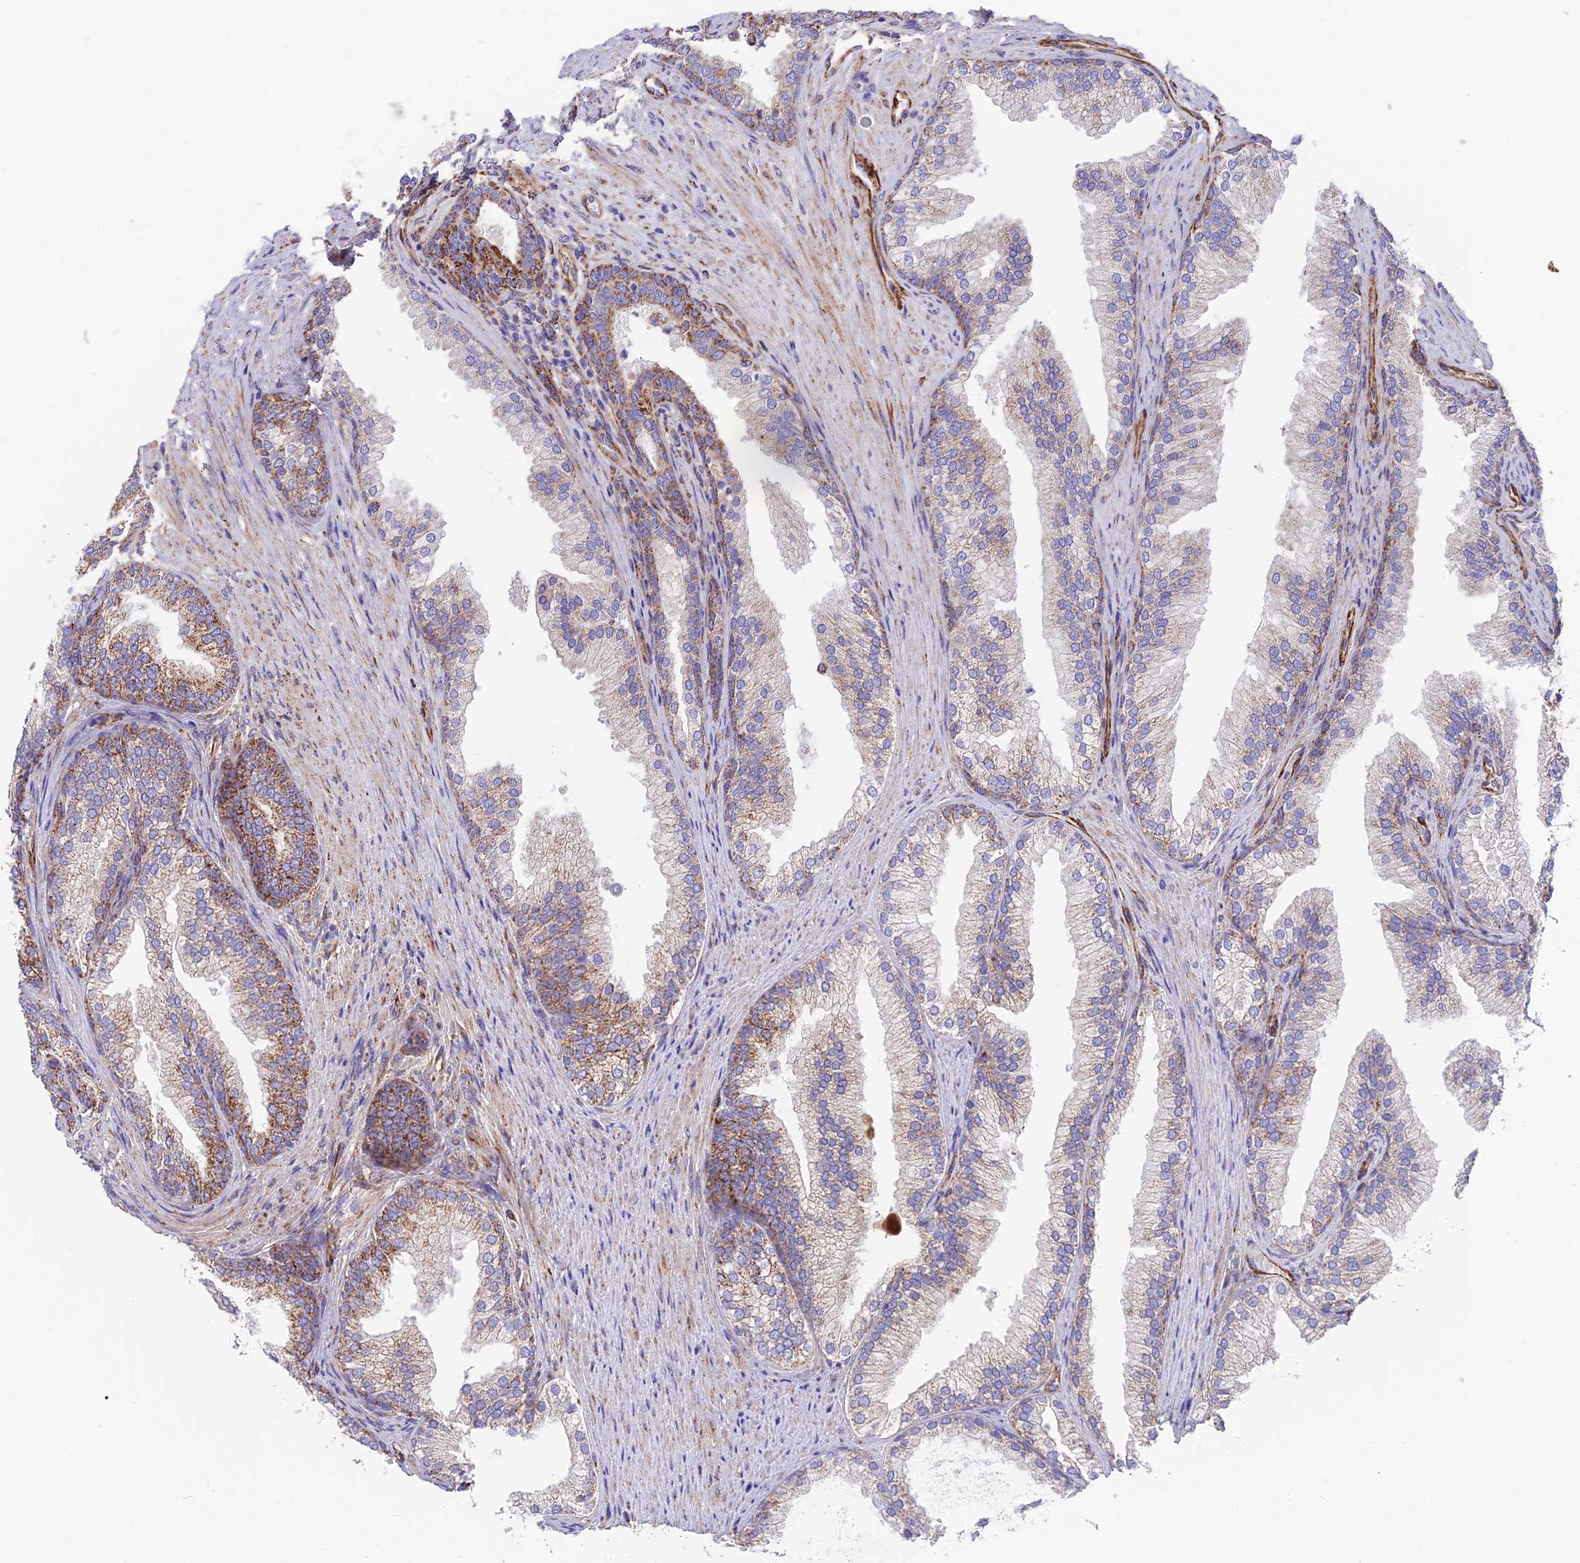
{"staining": {"intensity": "strong", "quantity": "25%-75%", "location": "cytoplasmic/membranous"}, "tissue": "prostate", "cell_type": "Glandular cells", "image_type": "normal", "snomed": [{"axis": "morphology", "description": "Normal tissue, NOS"}, {"axis": "topography", "description": "Prostate"}], "caption": "High-power microscopy captured an immunohistochemistry photomicrograph of normal prostate, revealing strong cytoplasmic/membranous expression in about 25%-75% of glandular cells.", "gene": "TIGD6", "patient": {"sex": "male", "age": 76}}